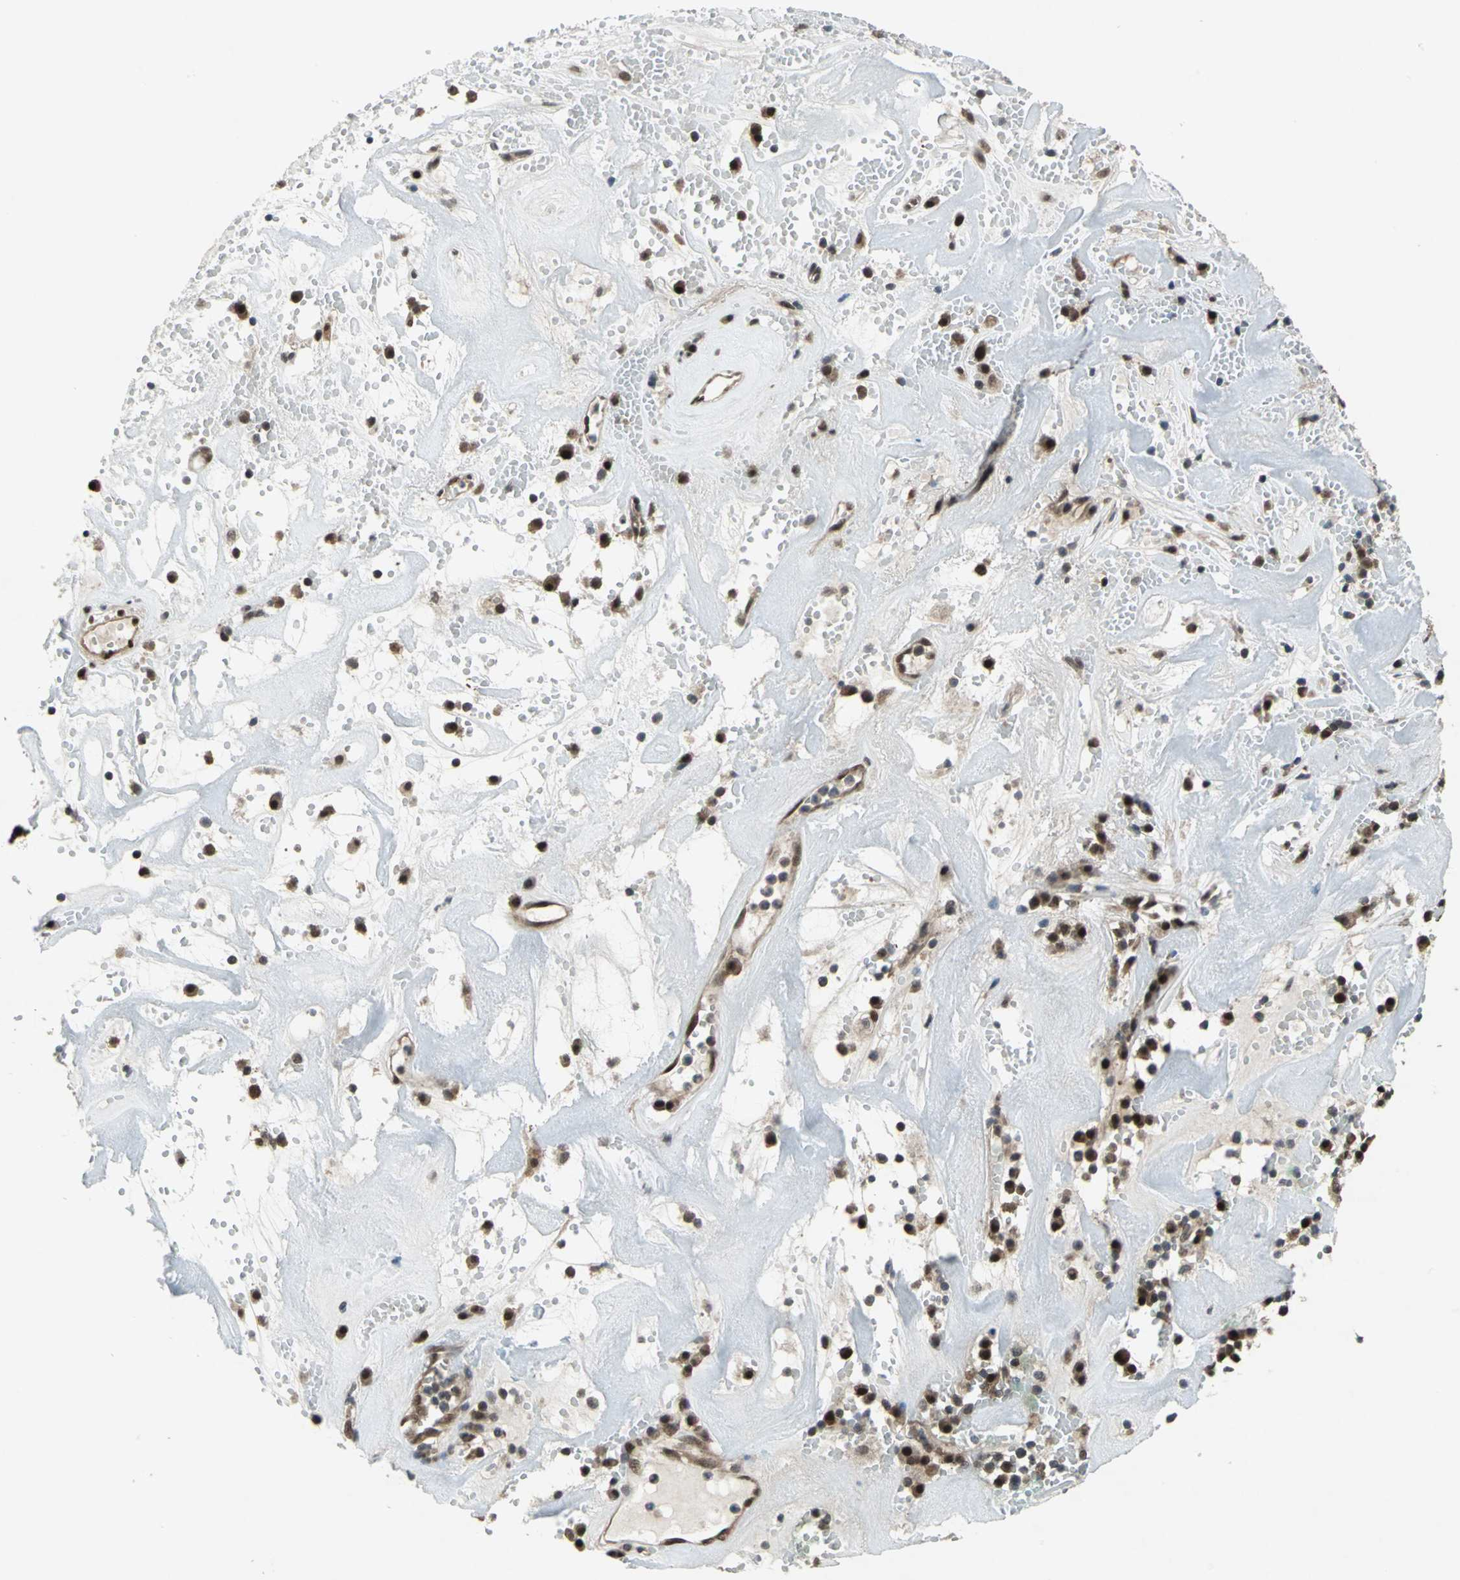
{"staining": {"intensity": "moderate", "quantity": ">75%", "location": "cytoplasmic/membranous,nuclear"}, "tissue": "head and neck cancer", "cell_type": "Tumor cells", "image_type": "cancer", "snomed": [{"axis": "morphology", "description": "Adenocarcinoma, NOS"}, {"axis": "topography", "description": "Salivary gland"}, {"axis": "topography", "description": "Head-Neck"}], "caption": "IHC micrograph of human head and neck cancer stained for a protein (brown), which displays medium levels of moderate cytoplasmic/membranous and nuclear positivity in approximately >75% of tumor cells.", "gene": "COPS5", "patient": {"sex": "female", "age": 65}}